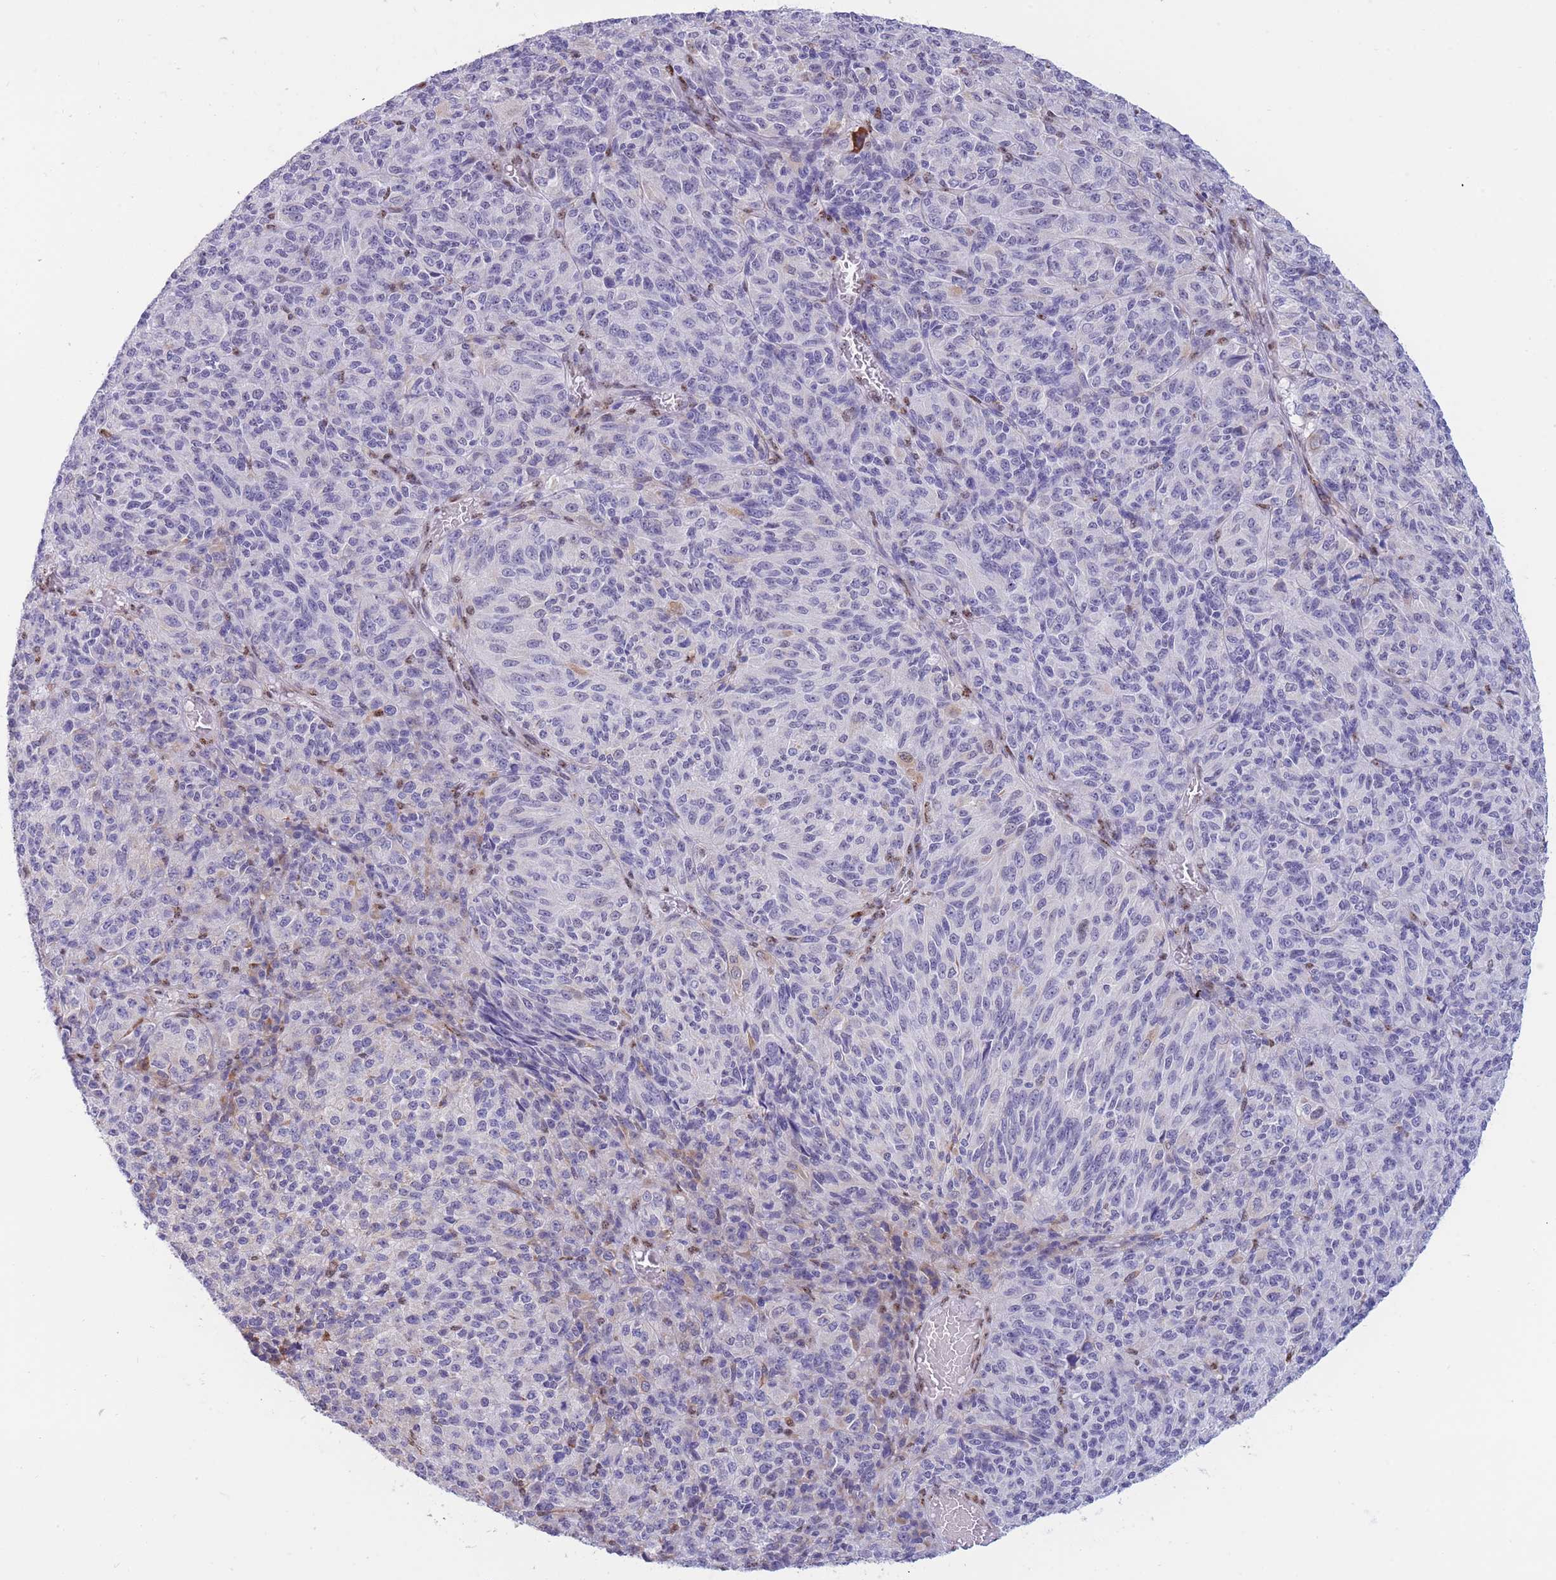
{"staining": {"intensity": "negative", "quantity": "none", "location": "none"}, "tissue": "melanoma", "cell_type": "Tumor cells", "image_type": "cancer", "snomed": [{"axis": "morphology", "description": "Malignant melanoma, Metastatic site"}, {"axis": "topography", "description": "Brain"}], "caption": "IHC photomicrograph of neoplastic tissue: melanoma stained with DAB (3,3'-diaminobenzidine) demonstrates no significant protein staining in tumor cells.", "gene": "FAM153A", "patient": {"sex": "female", "age": 56}}